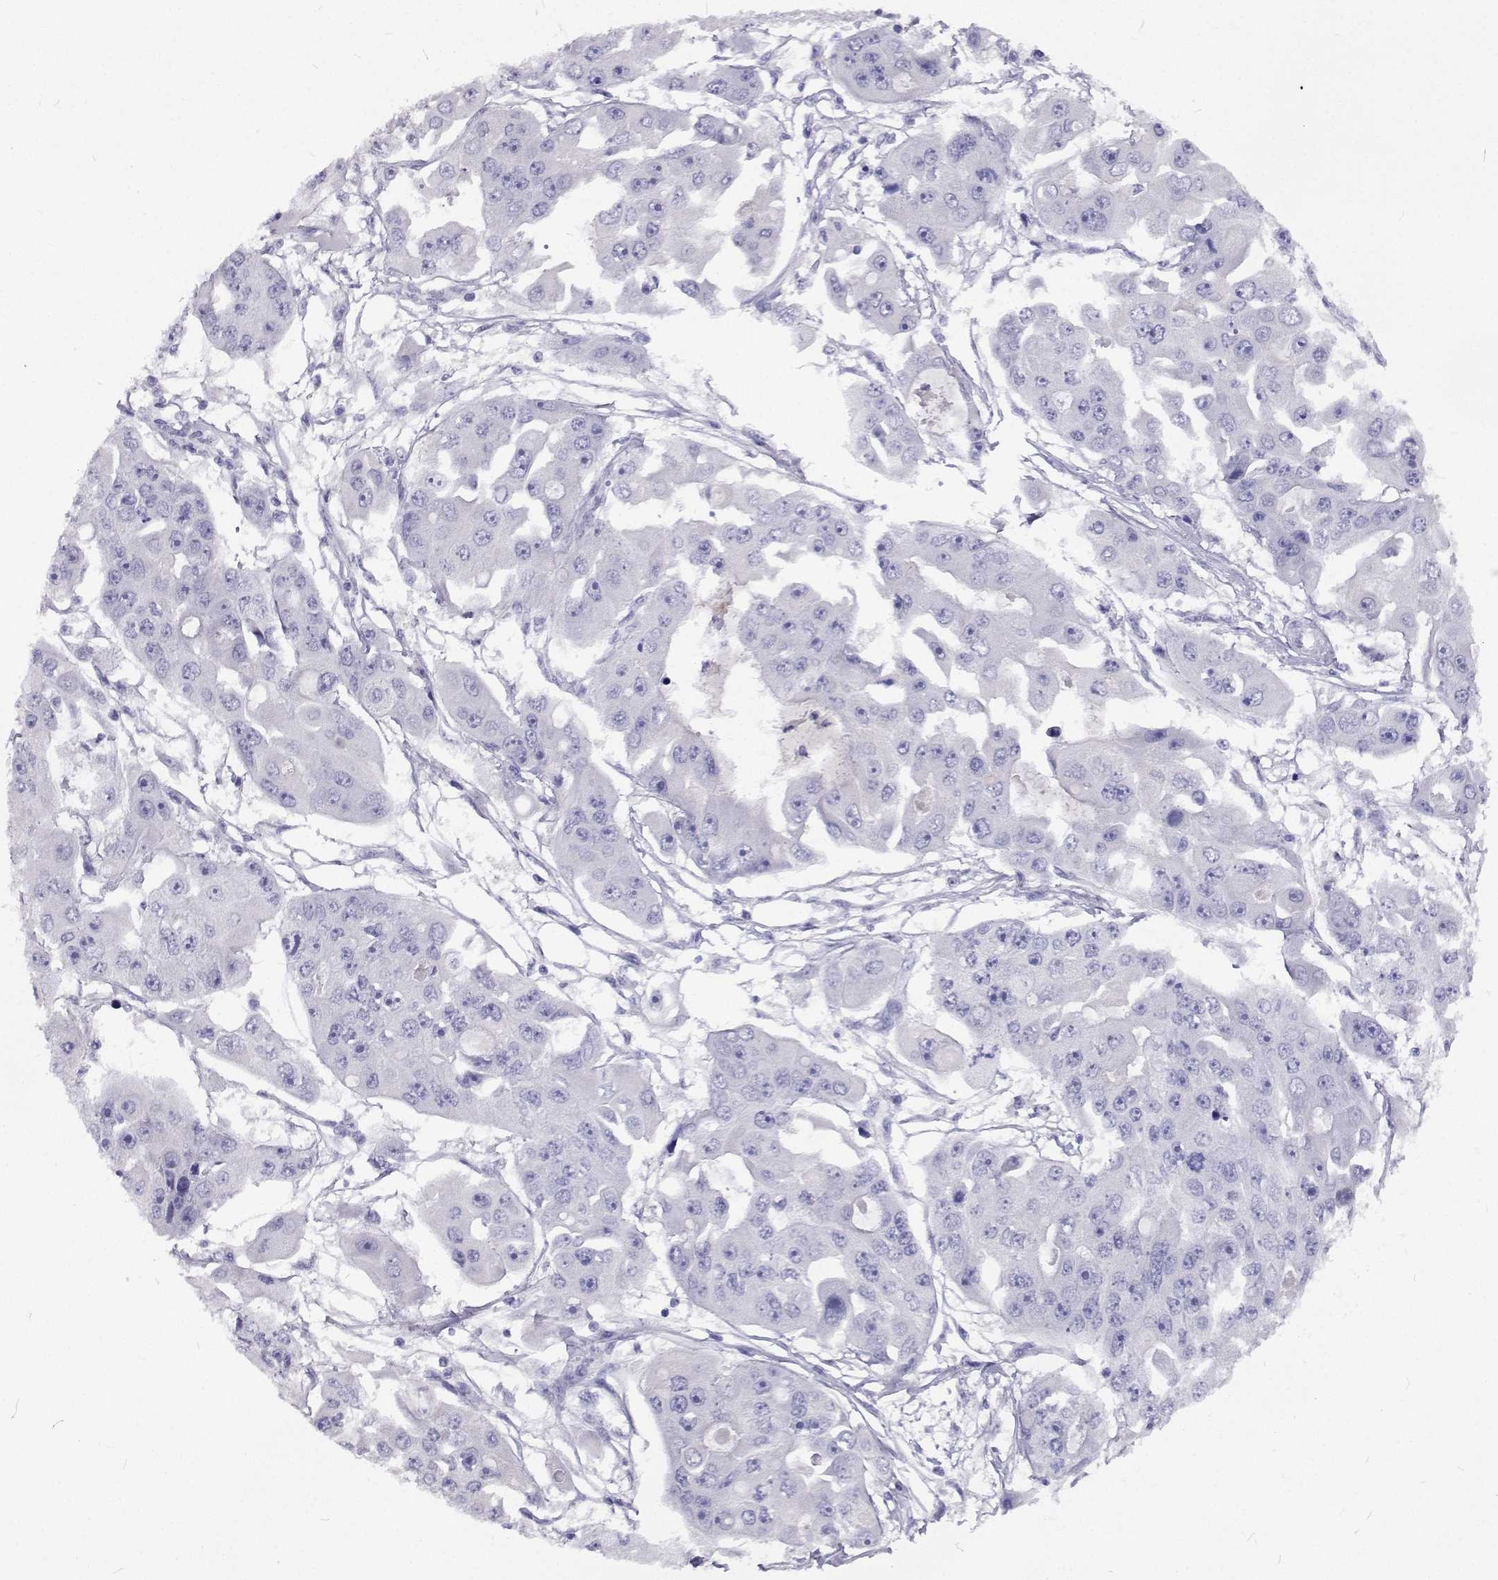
{"staining": {"intensity": "negative", "quantity": "none", "location": "none"}, "tissue": "ovarian cancer", "cell_type": "Tumor cells", "image_type": "cancer", "snomed": [{"axis": "morphology", "description": "Cystadenocarcinoma, serous, NOS"}, {"axis": "topography", "description": "Ovary"}], "caption": "DAB (3,3'-diaminobenzidine) immunohistochemical staining of human serous cystadenocarcinoma (ovarian) displays no significant expression in tumor cells.", "gene": "CFAP44", "patient": {"sex": "female", "age": 56}}